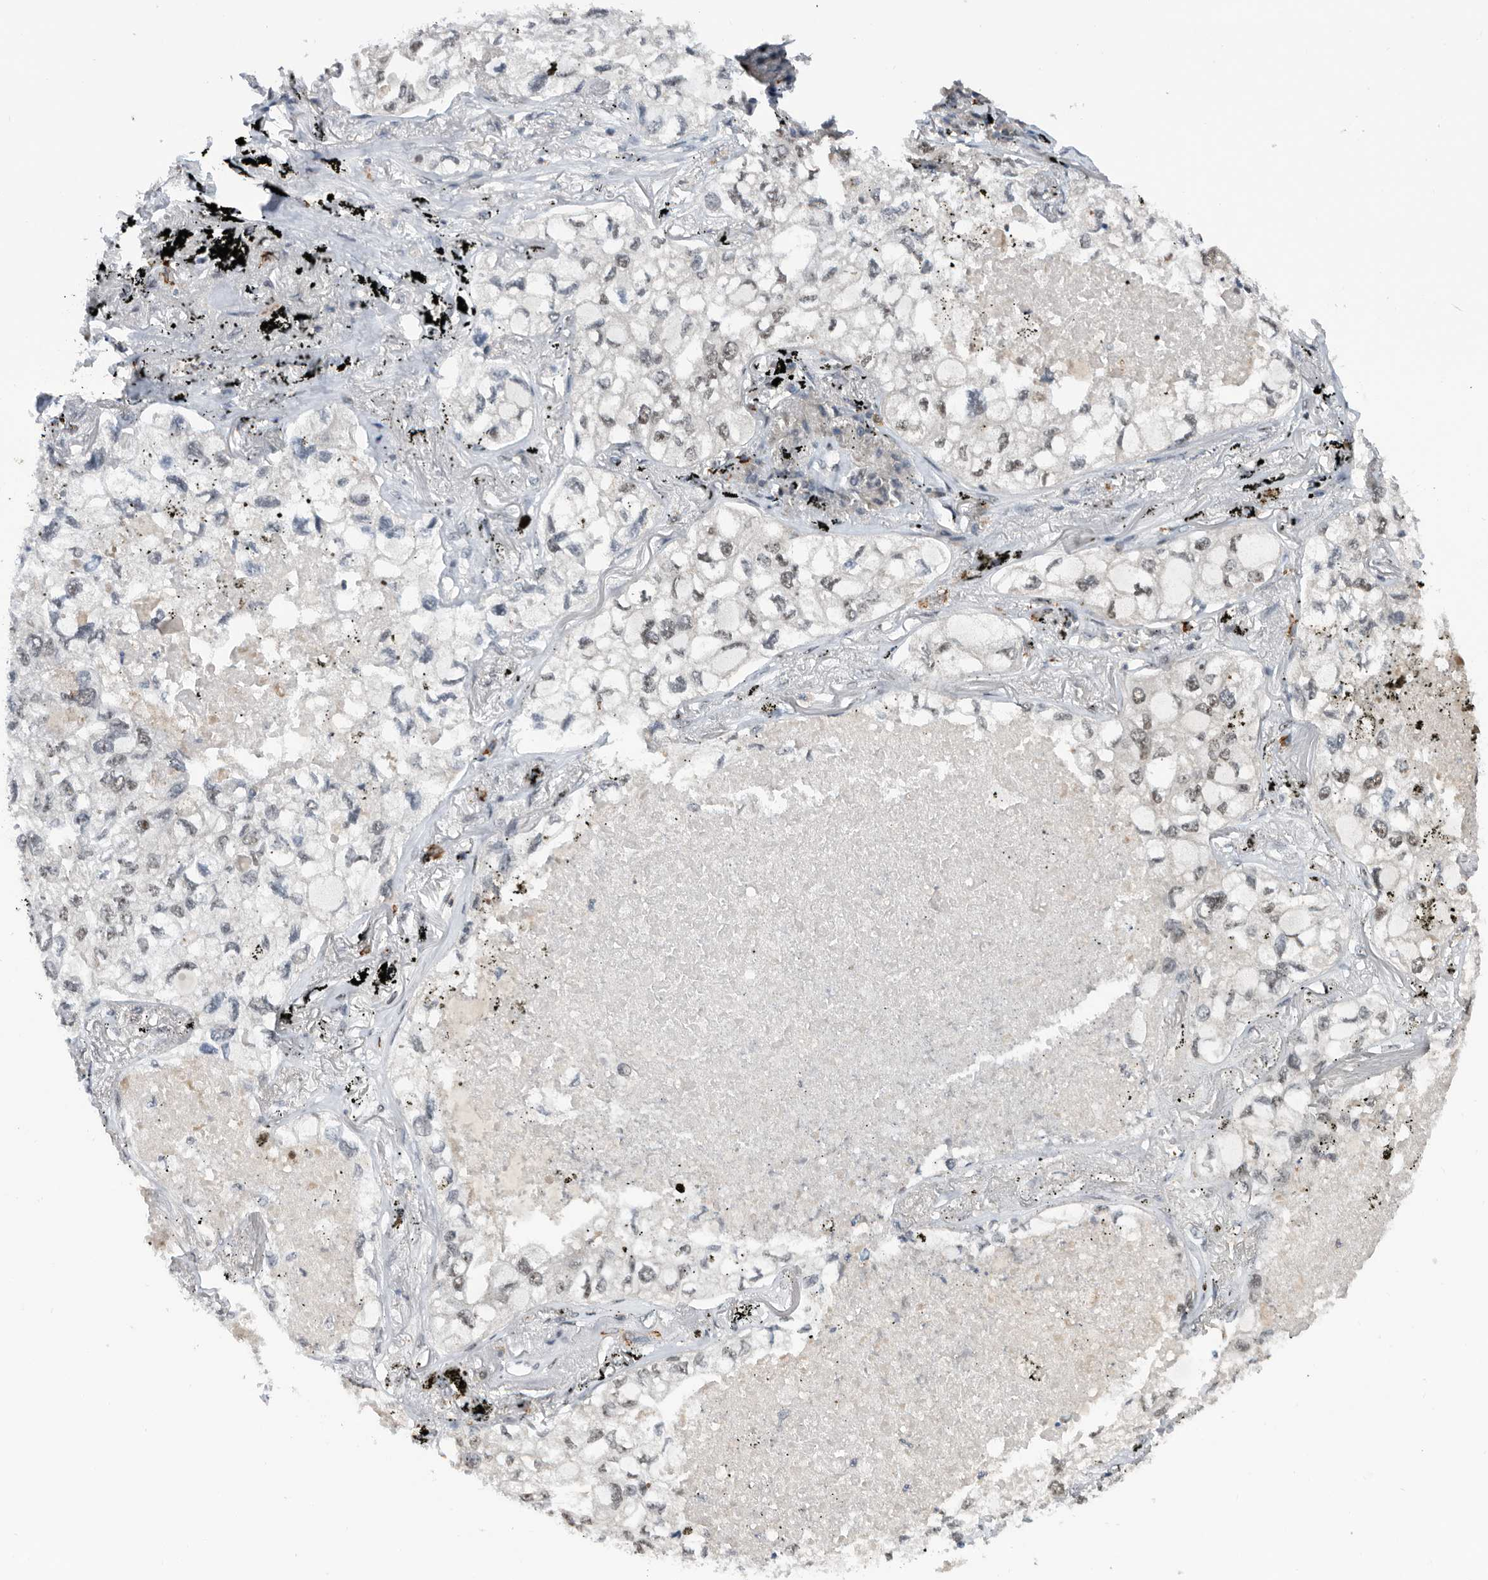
{"staining": {"intensity": "weak", "quantity": "<25%", "location": "nuclear"}, "tissue": "lung cancer", "cell_type": "Tumor cells", "image_type": "cancer", "snomed": [{"axis": "morphology", "description": "Adenocarcinoma, NOS"}, {"axis": "topography", "description": "Lung"}], "caption": "The micrograph reveals no significant positivity in tumor cells of lung cancer.", "gene": "ZNF260", "patient": {"sex": "male", "age": 65}}